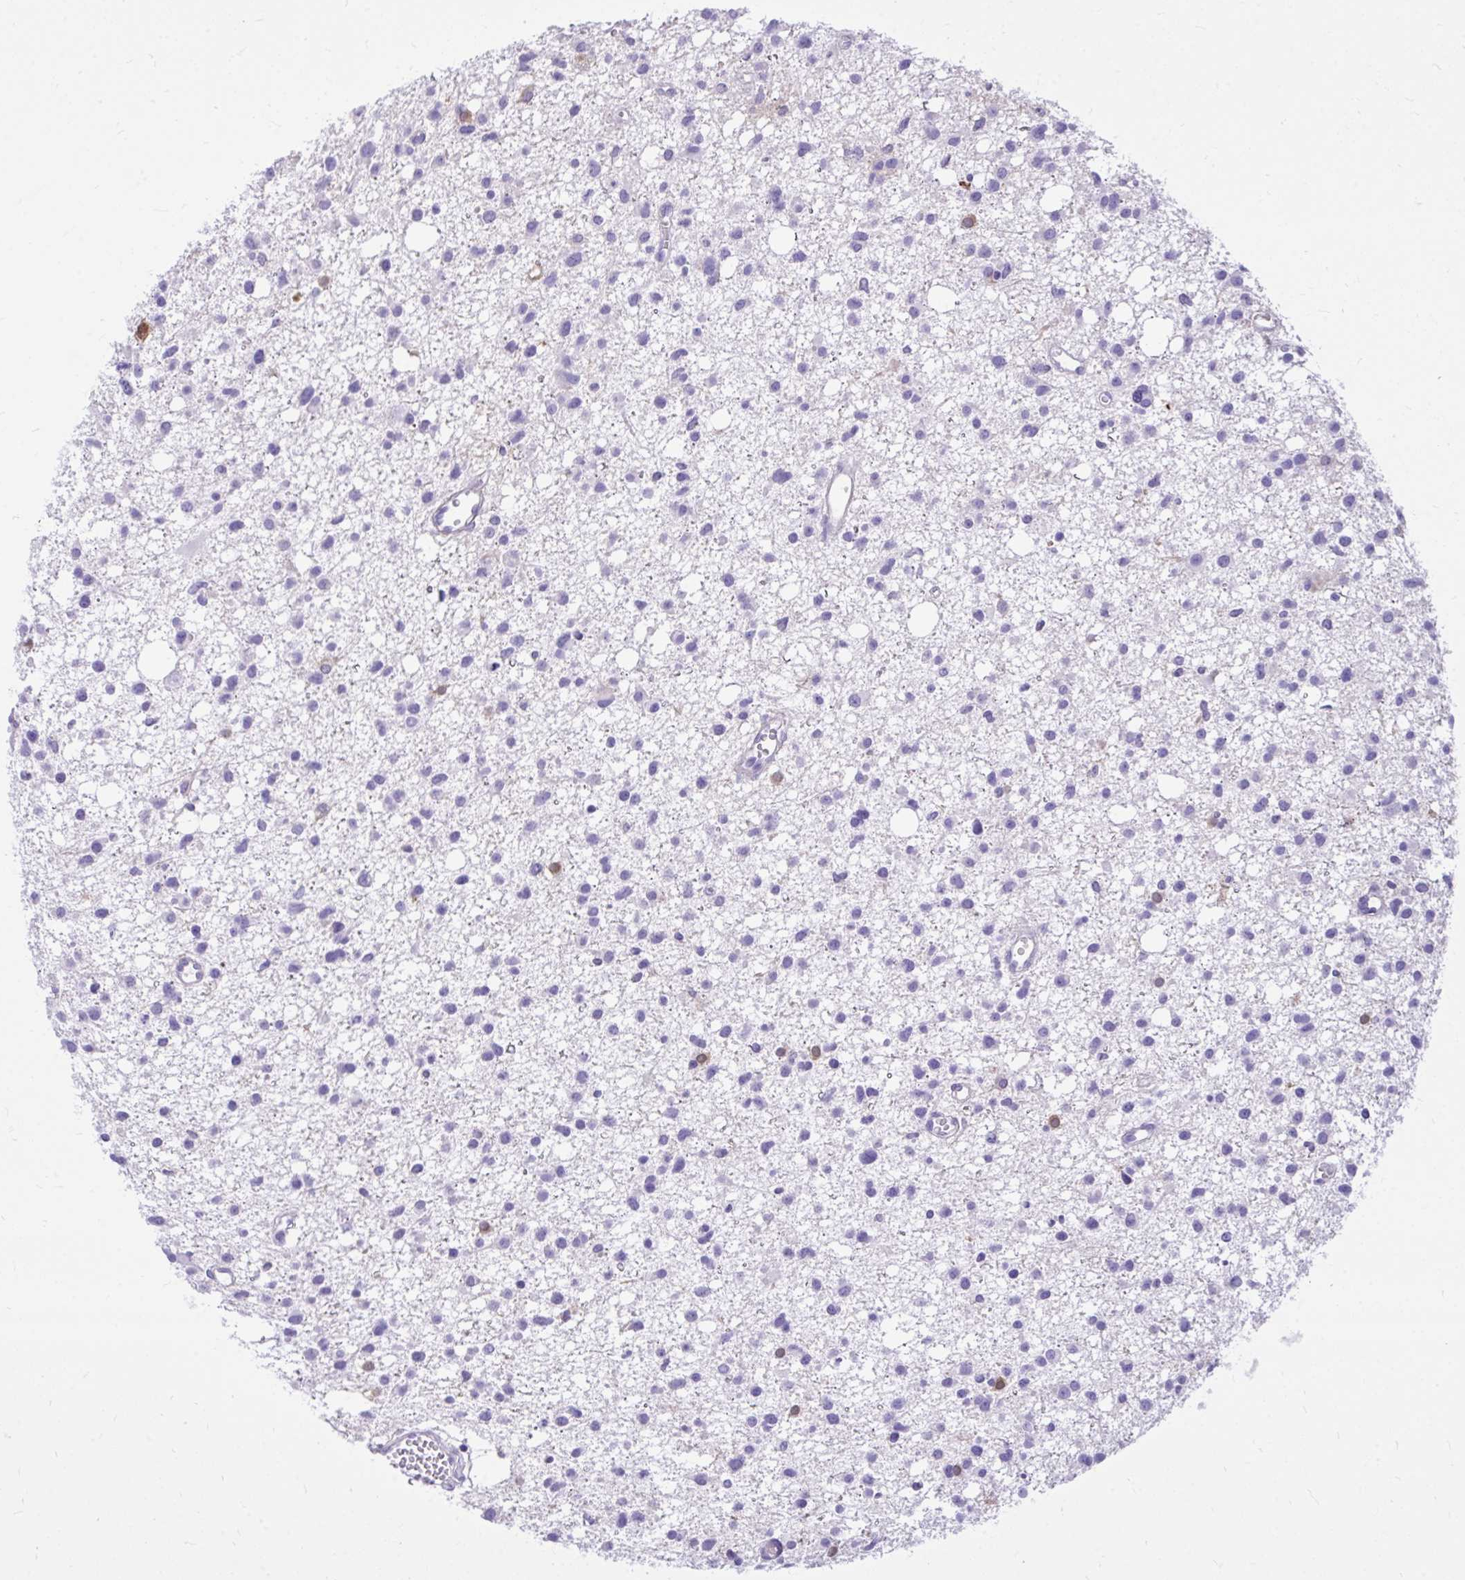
{"staining": {"intensity": "negative", "quantity": "none", "location": "none"}, "tissue": "glioma", "cell_type": "Tumor cells", "image_type": "cancer", "snomed": [{"axis": "morphology", "description": "Glioma, malignant, High grade"}, {"axis": "topography", "description": "Brain"}], "caption": "Immunohistochemistry (IHC) image of neoplastic tissue: human glioma stained with DAB demonstrates no significant protein positivity in tumor cells. (DAB immunohistochemistry with hematoxylin counter stain).", "gene": "TLR7", "patient": {"sex": "male", "age": 23}}